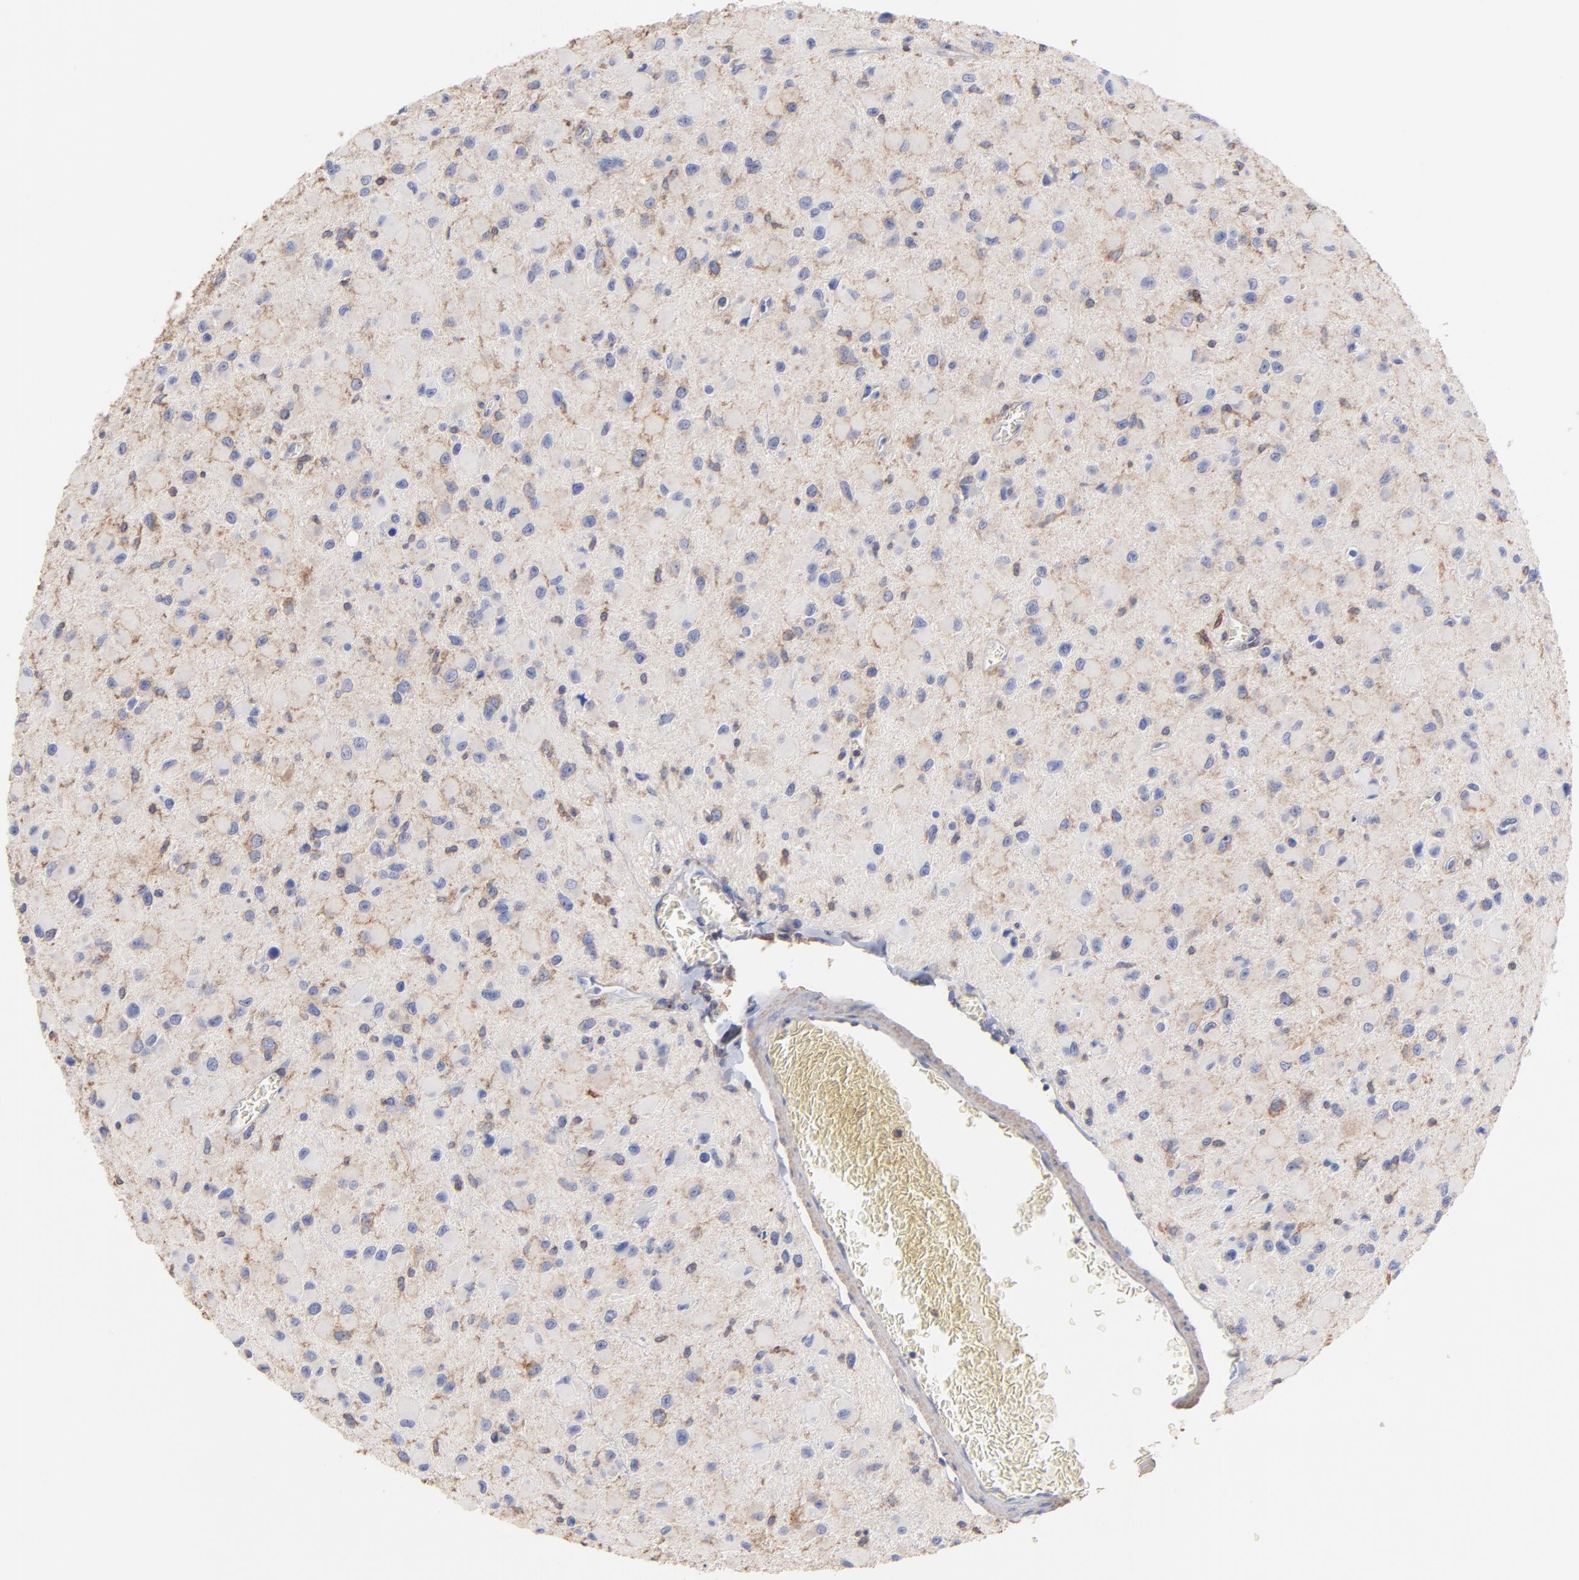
{"staining": {"intensity": "weak", "quantity": "25%-75%", "location": "cytoplasmic/membranous"}, "tissue": "glioma", "cell_type": "Tumor cells", "image_type": "cancer", "snomed": [{"axis": "morphology", "description": "Glioma, malignant, Low grade"}, {"axis": "topography", "description": "Brain"}], "caption": "Immunohistochemical staining of malignant glioma (low-grade) shows weak cytoplasmic/membranous protein expression in approximately 25%-75% of tumor cells. The staining was performed using DAB (3,3'-diaminobenzidine) to visualize the protein expression in brown, while the nuclei were stained in blue with hematoxylin (Magnification: 20x).", "gene": "ASL", "patient": {"sex": "male", "age": 42}}